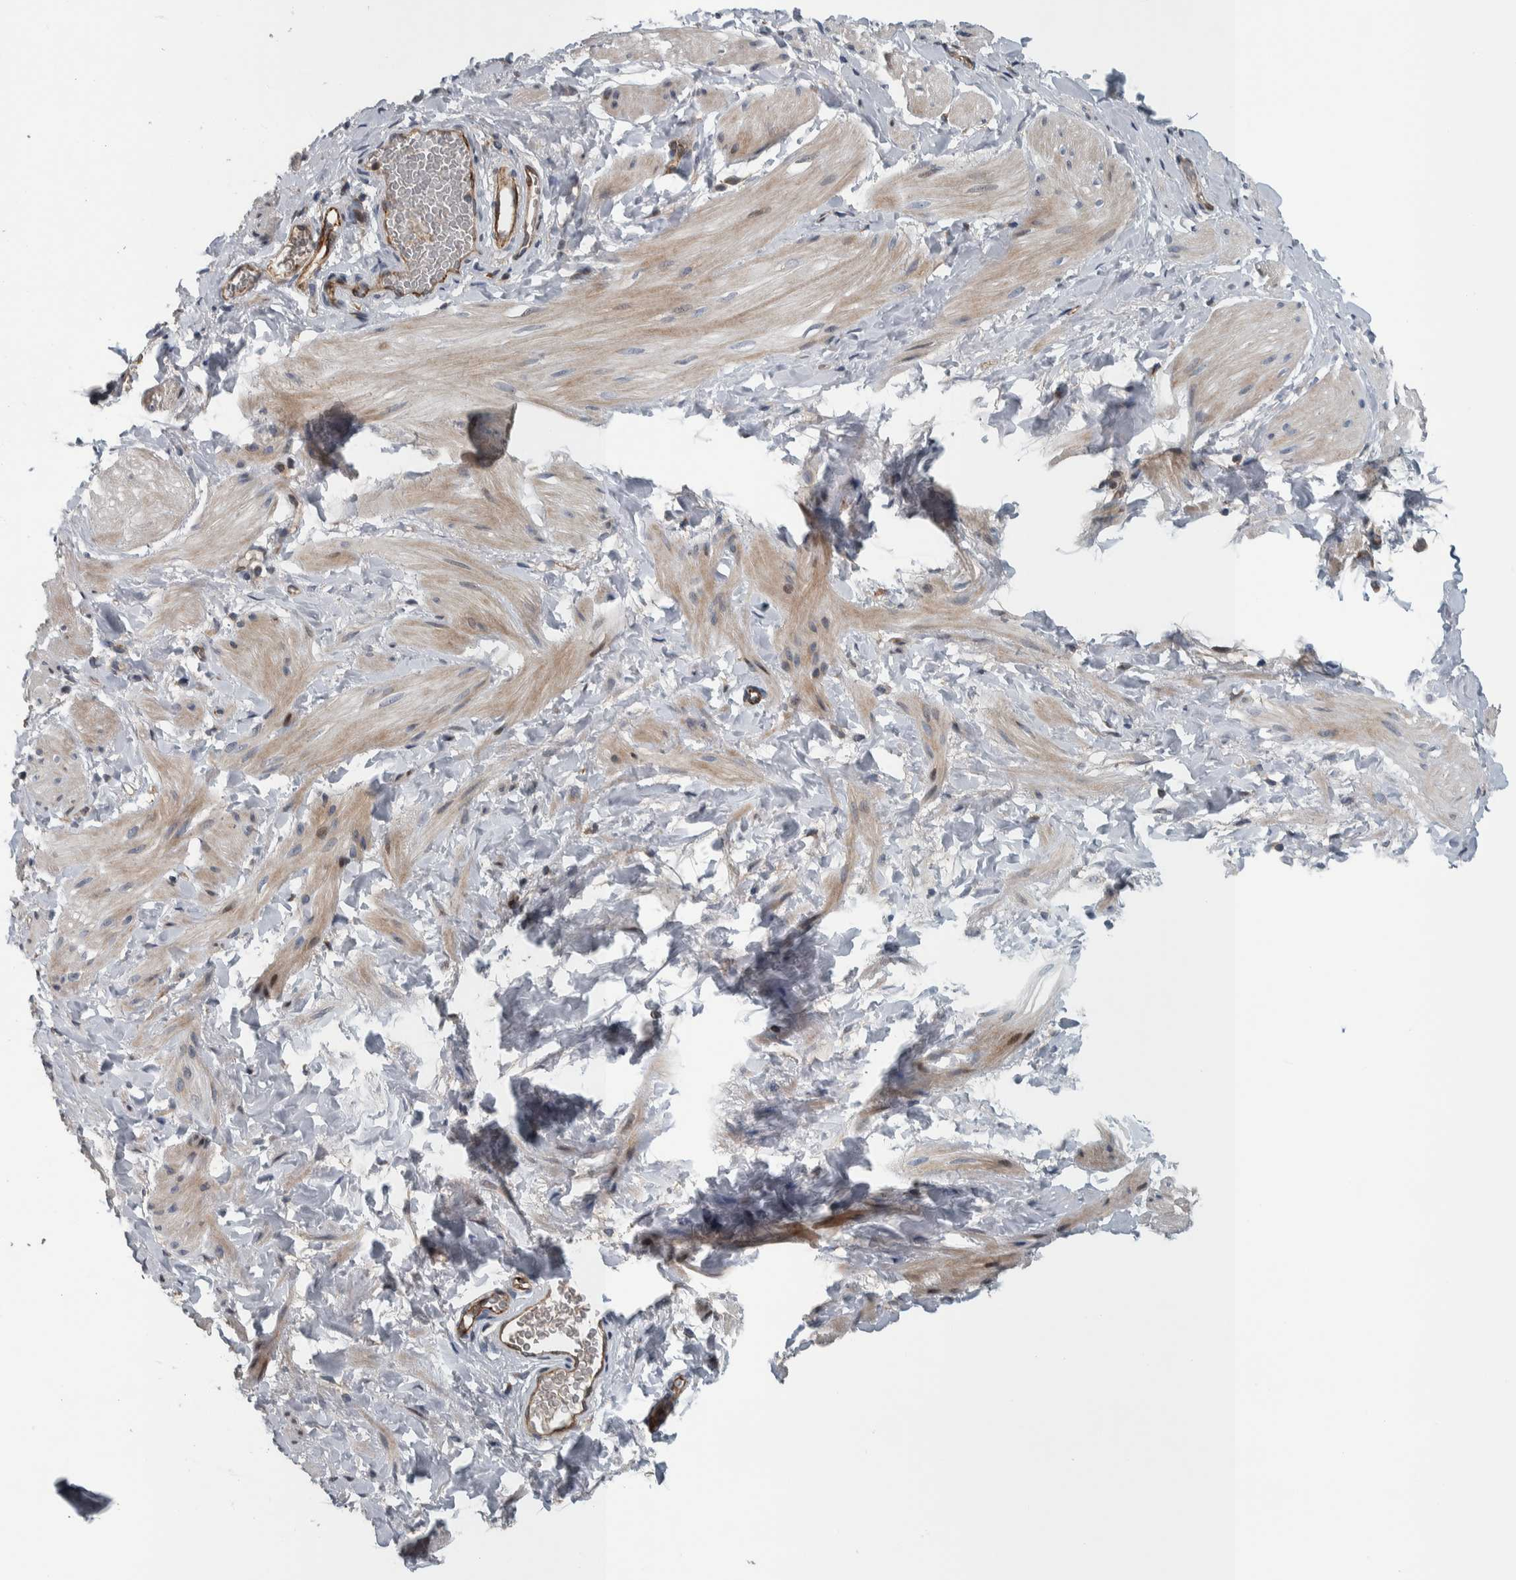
{"staining": {"intensity": "weak", "quantity": "25%-75%", "location": "cytoplasmic/membranous"}, "tissue": "smooth muscle", "cell_type": "Smooth muscle cells", "image_type": "normal", "snomed": [{"axis": "morphology", "description": "Normal tissue, NOS"}, {"axis": "topography", "description": "Smooth muscle"}], "caption": "Immunohistochemistry (IHC) of unremarkable human smooth muscle reveals low levels of weak cytoplasmic/membranous staining in about 25%-75% of smooth muscle cells. Using DAB (brown) and hematoxylin (blue) stains, captured at high magnification using brightfield microscopy.", "gene": "BAIAP2L1", "patient": {"sex": "male", "age": 16}}